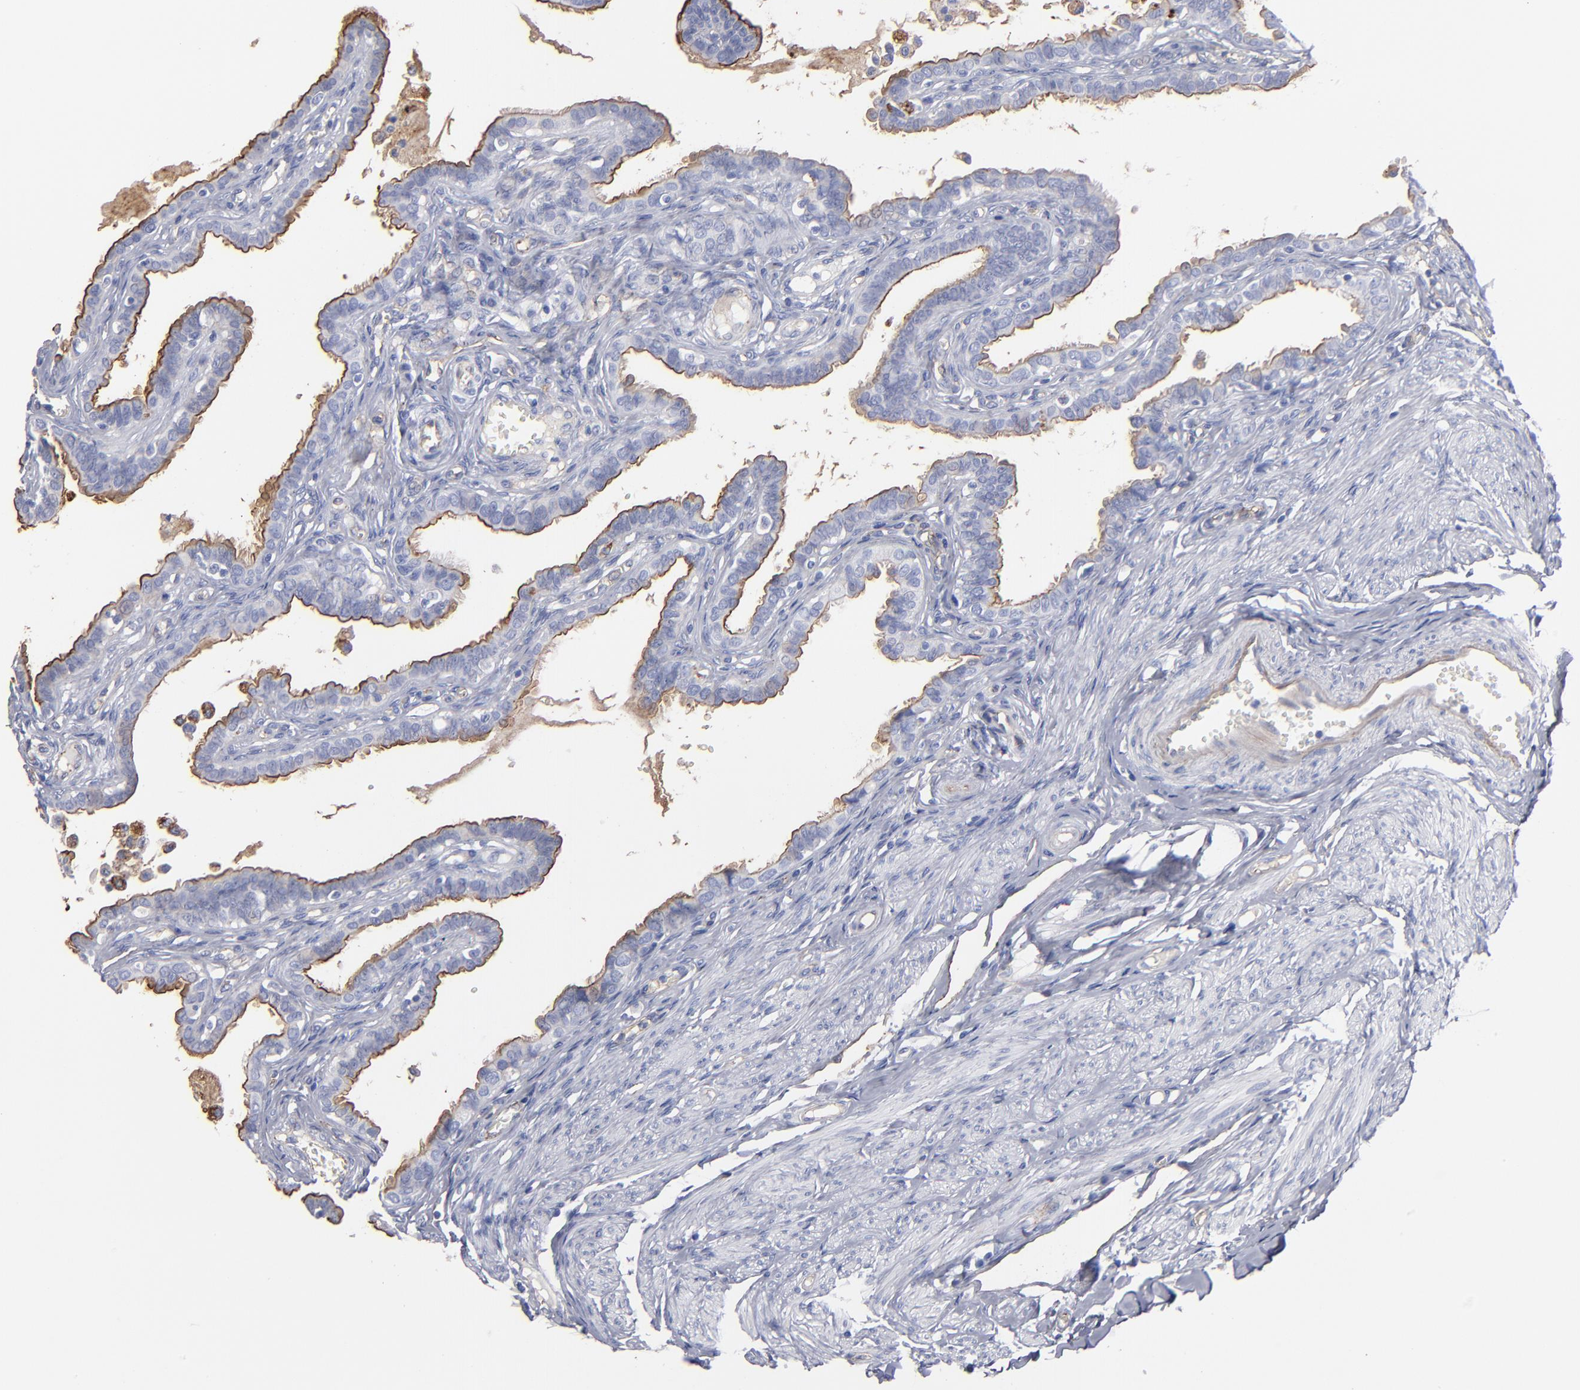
{"staining": {"intensity": "moderate", "quantity": ">75%", "location": "cytoplasmic/membranous"}, "tissue": "fallopian tube", "cell_type": "Glandular cells", "image_type": "normal", "snomed": [{"axis": "morphology", "description": "Normal tissue, NOS"}, {"axis": "topography", "description": "Fallopian tube"}], "caption": "High-power microscopy captured an IHC micrograph of normal fallopian tube, revealing moderate cytoplasmic/membranous staining in approximately >75% of glandular cells.", "gene": "TM4SF1", "patient": {"sex": "female", "age": 67}}